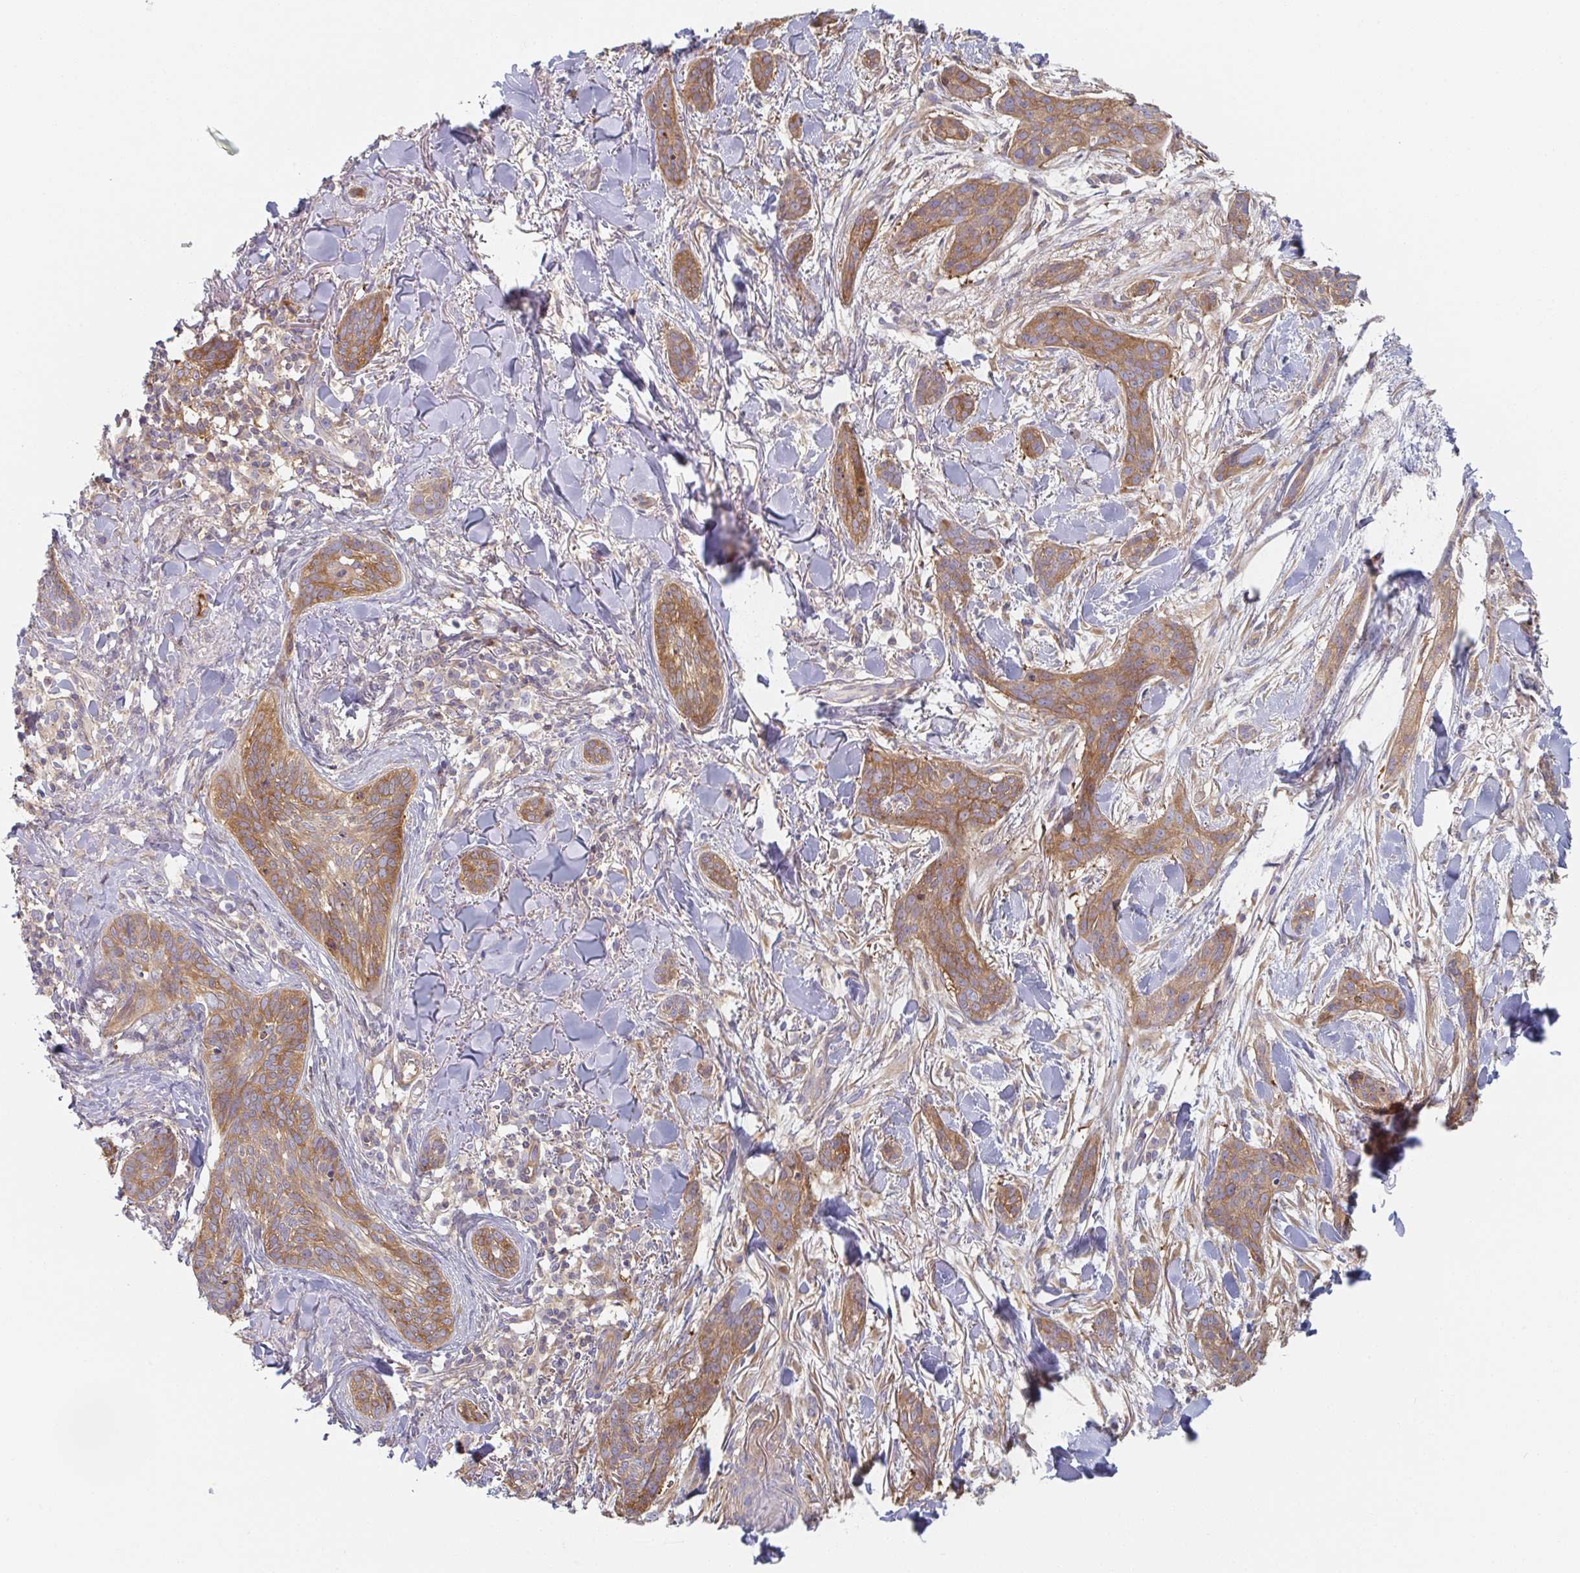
{"staining": {"intensity": "moderate", "quantity": ">75%", "location": "cytoplasmic/membranous"}, "tissue": "skin cancer", "cell_type": "Tumor cells", "image_type": "cancer", "snomed": [{"axis": "morphology", "description": "Basal cell carcinoma"}, {"axis": "topography", "description": "Skin"}], "caption": "Skin cancer (basal cell carcinoma) stained with a protein marker demonstrates moderate staining in tumor cells.", "gene": "AMPD2", "patient": {"sex": "male", "age": 52}}